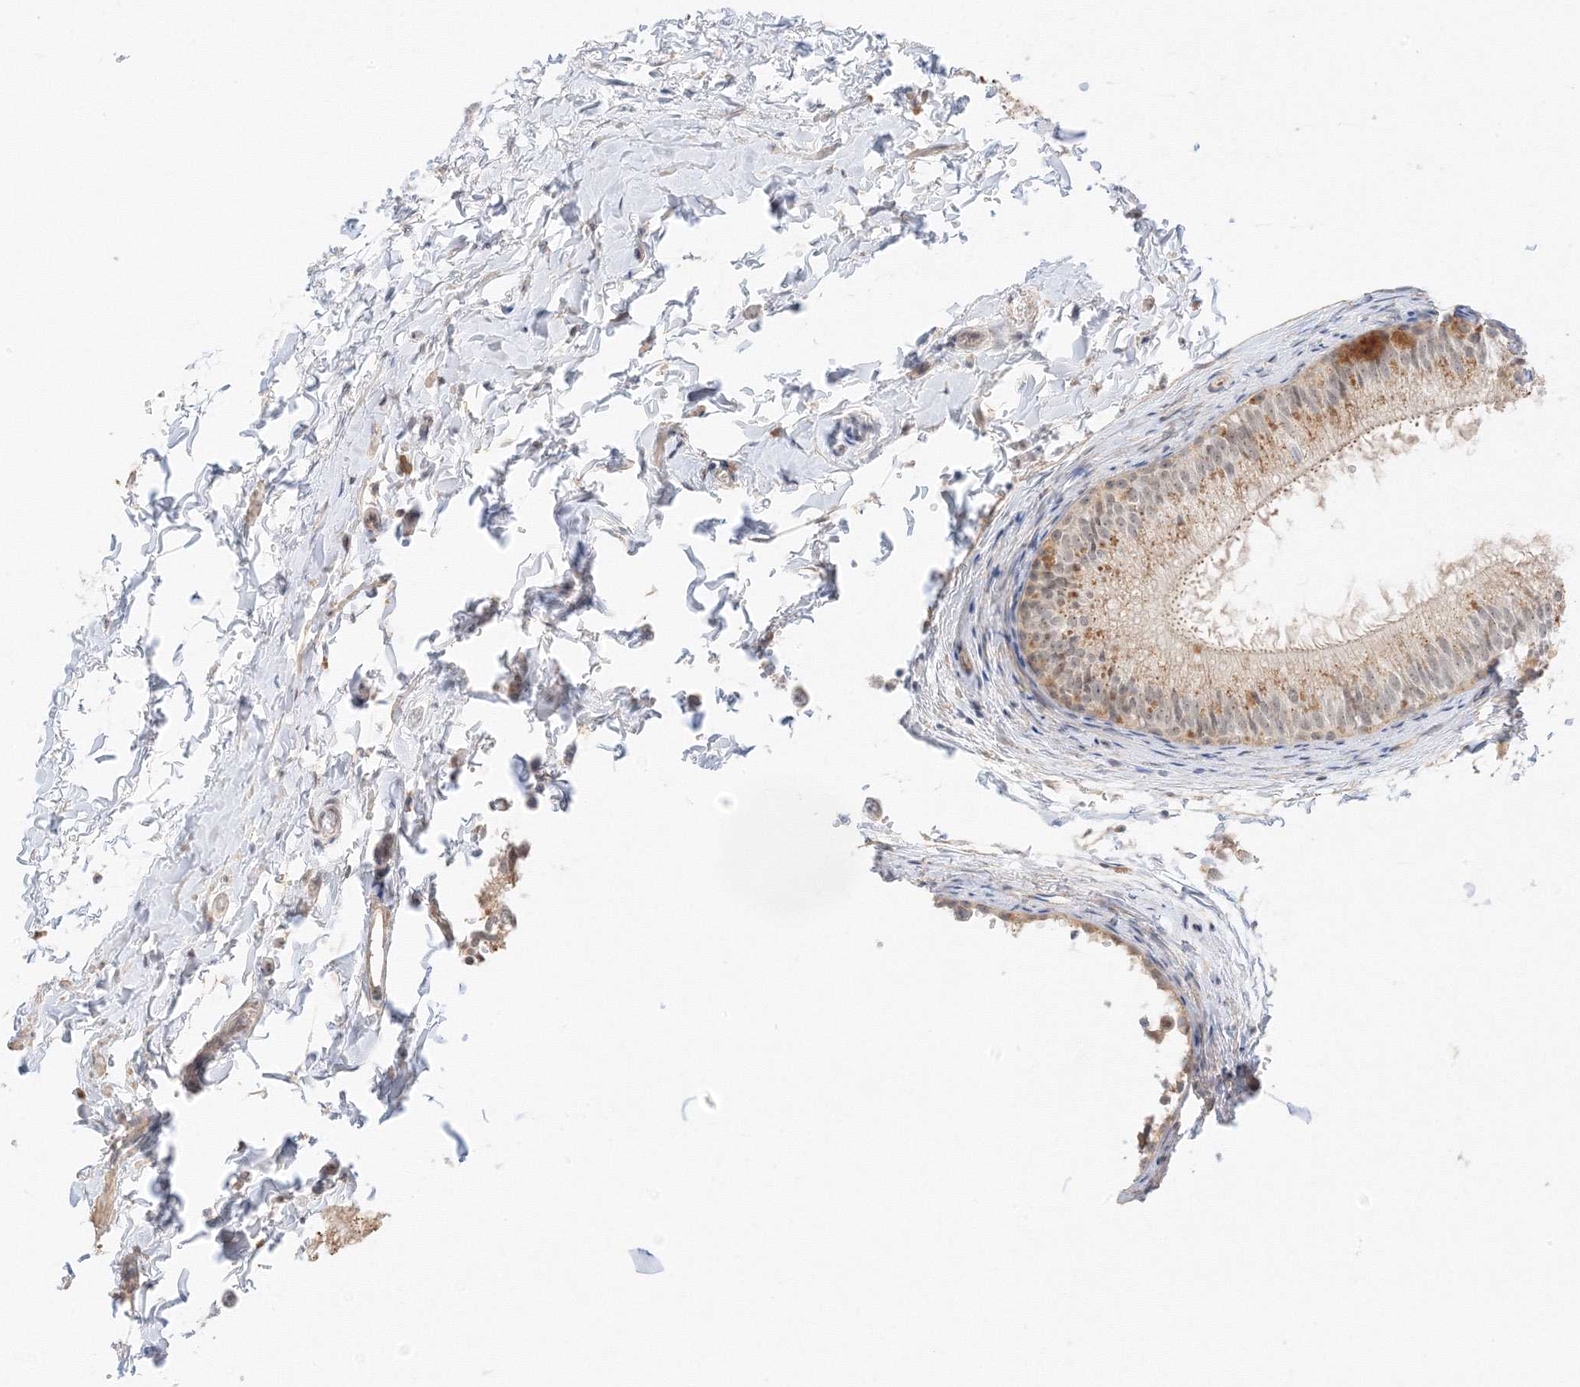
{"staining": {"intensity": "moderate", "quantity": "25%-75%", "location": "cytoplasmic/membranous,nuclear"}, "tissue": "epididymis", "cell_type": "Glandular cells", "image_type": "normal", "snomed": [{"axis": "morphology", "description": "Normal tissue, NOS"}, {"axis": "topography", "description": "Epididymis"}], "caption": "Epididymis stained for a protein (brown) exhibits moderate cytoplasmic/membranous,nuclear positive staining in about 25%-75% of glandular cells.", "gene": "ETAA1", "patient": {"sex": "male", "age": 34}}